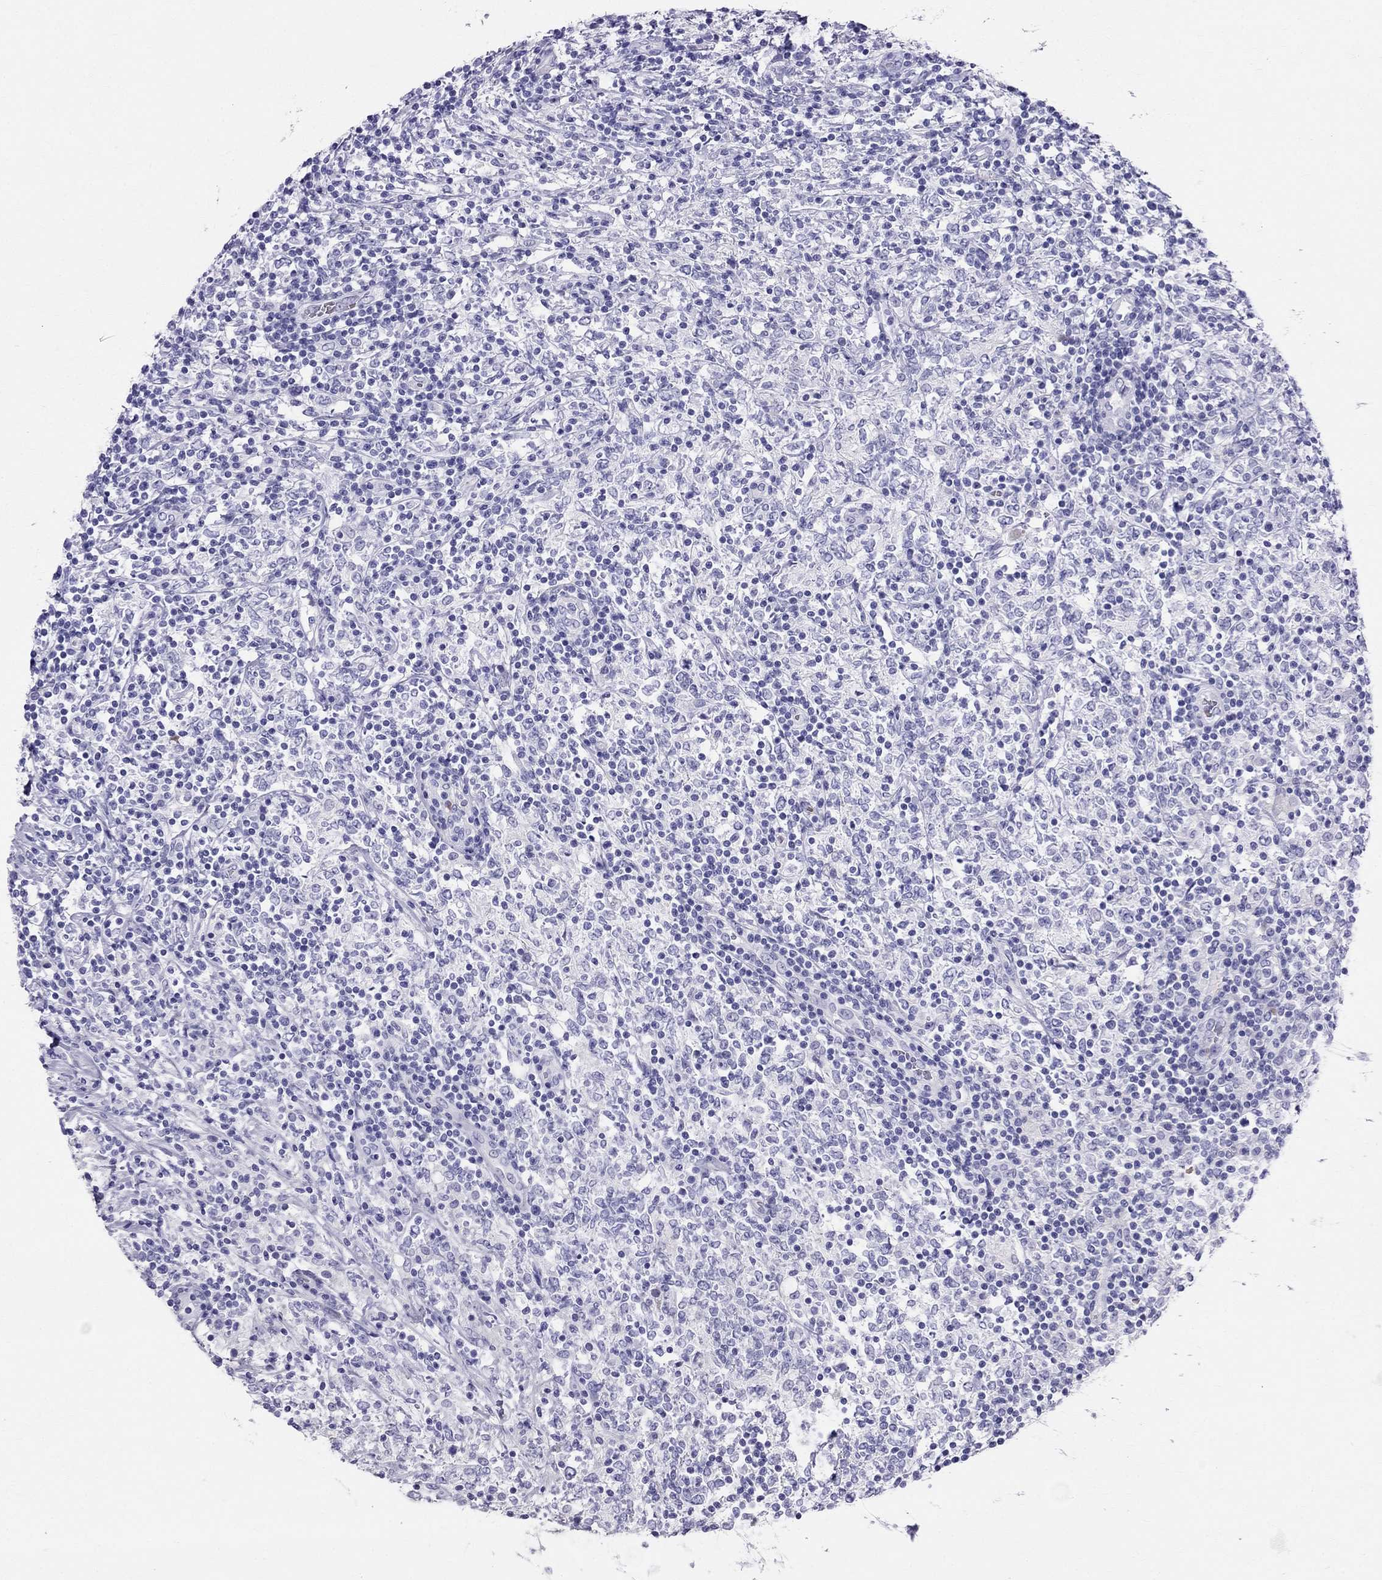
{"staining": {"intensity": "negative", "quantity": "none", "location": "none"}, "tissue": "lymphoma", "cell_type": "Tumor cells", "image_type": "cancer", "snomed": [{"axis": "morphology", "description": "Malignant lymphoma, non-Hodgkin's type, High grade"}, {"axis": "topography", "description": "Lymph node"}], "caption": "Tumor cells show no significant expression in high-grade malignant lymphoma, non-Hodgkin's type.", "gene": "DNAAF6", "patient": {"sex": "female", "age": 84}}